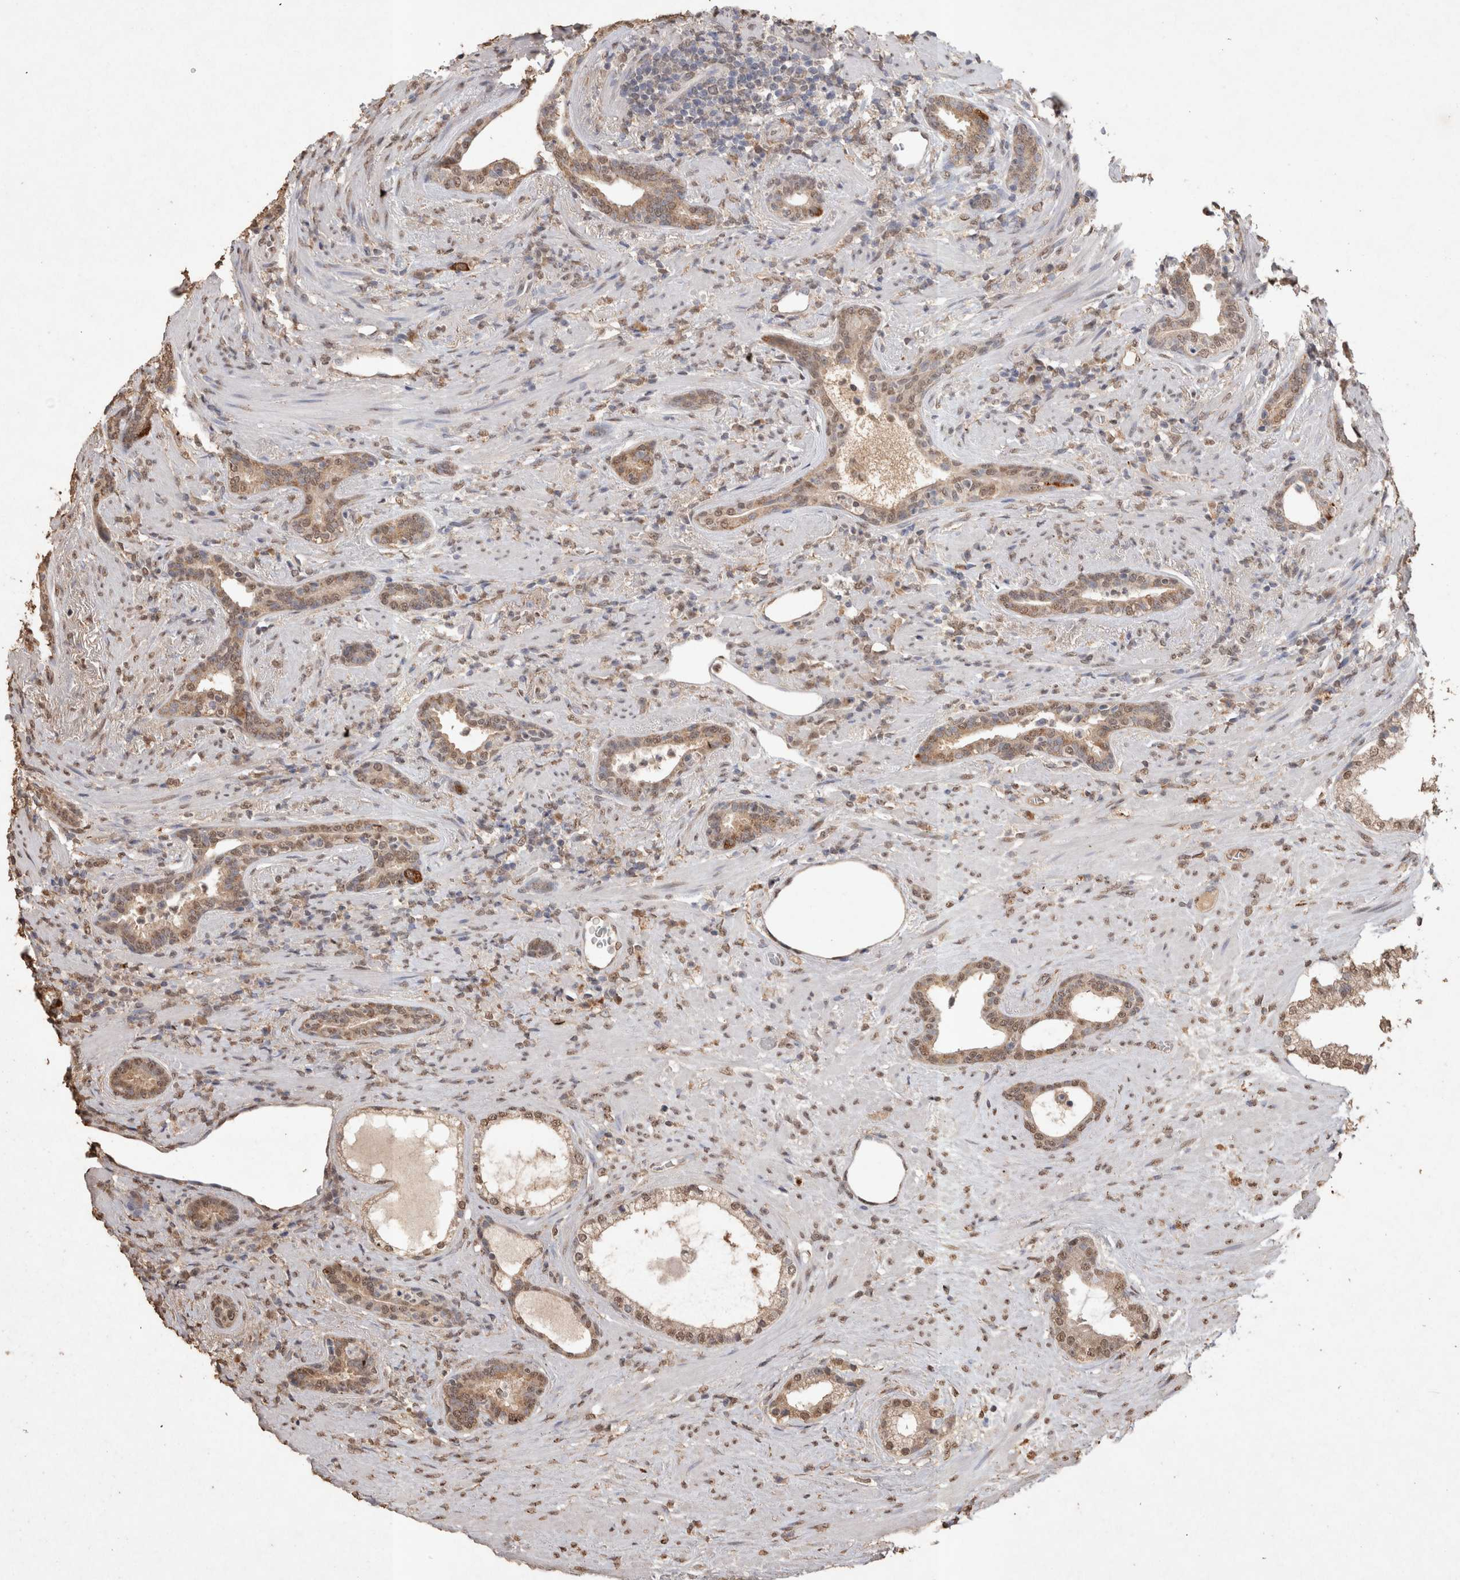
{"staining": {"intensity": "moderate", "quantity": ">75%", "location": "nuclear"}, "tissue": "prostate cancer", "cell_type": "Tumor cells", "image_type": "cancer", "snomed": [{"axis": "morphology", "description": "Adenocarcinoma, High grade"}, {"axis": "topography", "description": "Prostate"}], "caption": "The photomicrograph displays a brown stain indicating the presence of a protein in the nuclear of tumor cells in prostate cancer (high-grade adenocarcinoma). (DAB (3,3'-diaminobenzidine) IHC with brightfield microscopy, high magnification).", "gene": "MLX", "patient": {"sex": "male", "age": 71}}